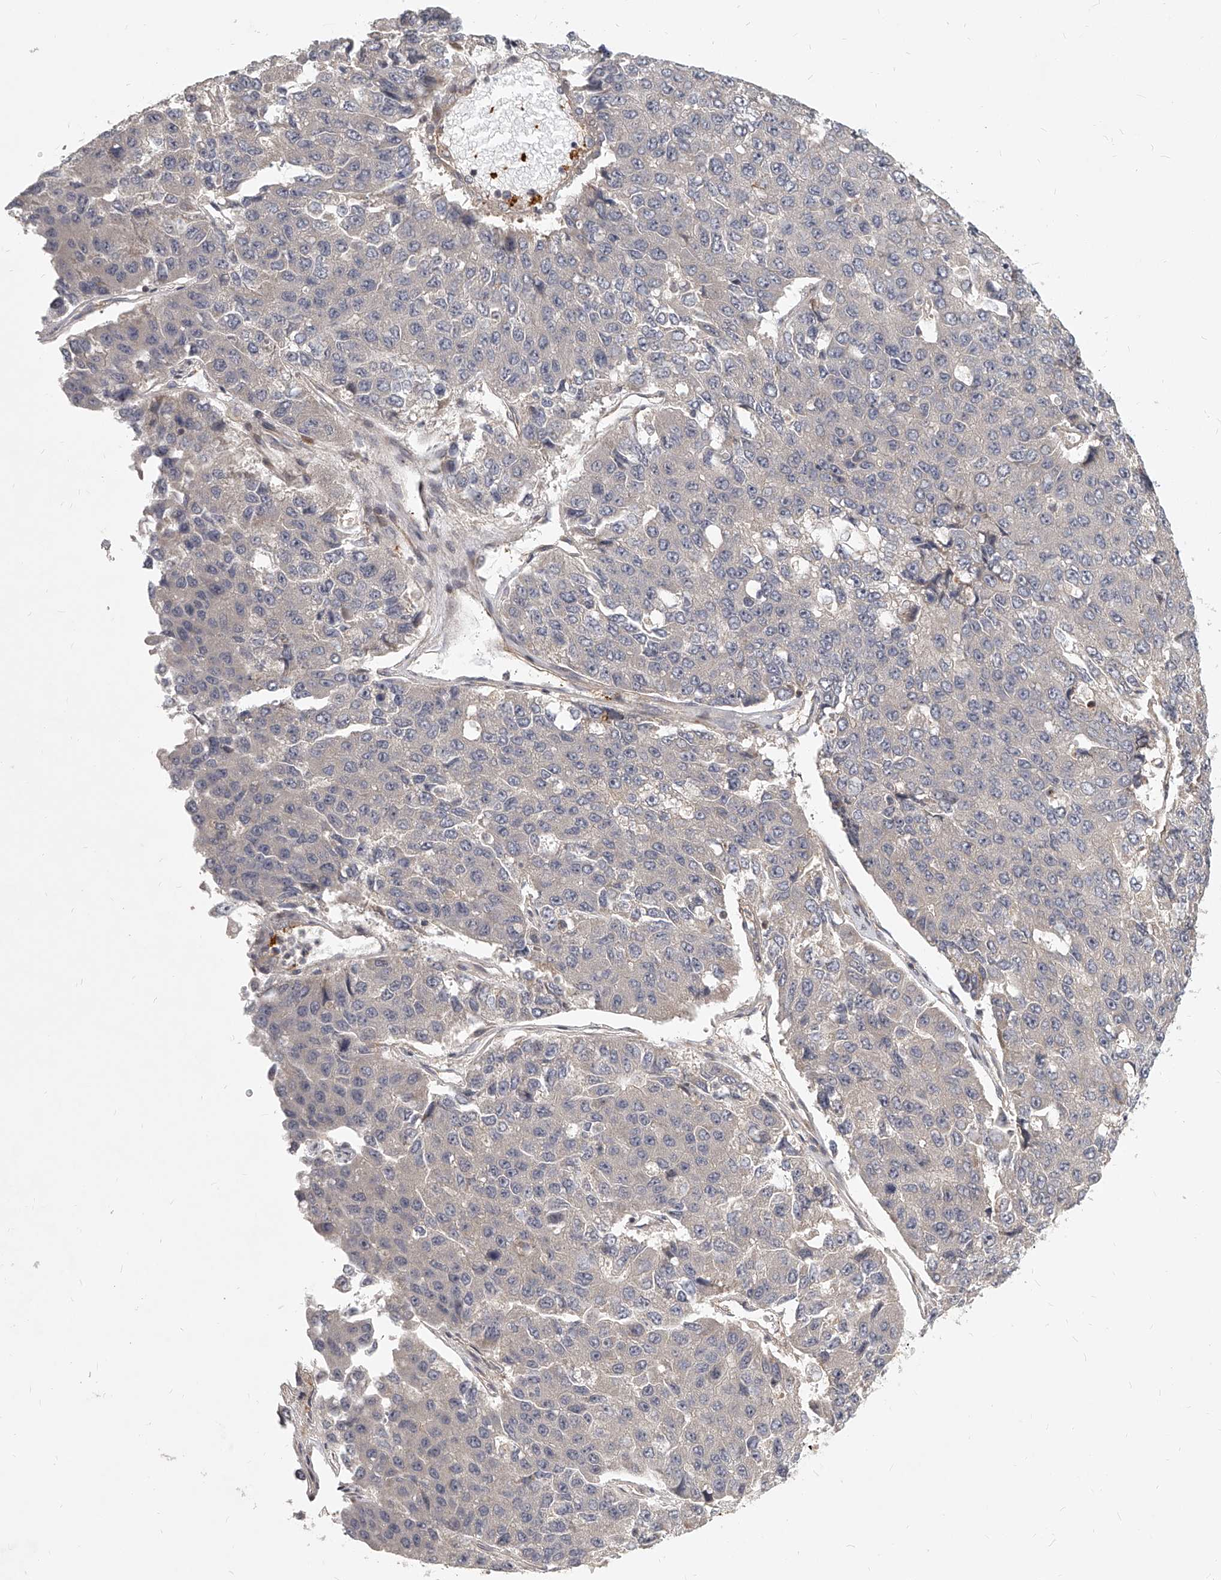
{"staining": {"intensity": "negative", "quantity": "none", "location": "none"}, "tissue": "pancreatic cancer", "cell_type": "Tumor cells", "image_type": "cancer", "snomed": [{"axis": "morphology", "description": "Adenocarcinoma, NOS"}, {"axis": "topography", "description": "Pancreas"}], "caption": "IHC photomicrograph of neoplastic tissue: human pancreatic adenocarcinoma stained with DAB reveals no significant protein positivity in tumor cells.", "gene": "SLC37A1", "patient": {"sex": "male", "age": 50}}